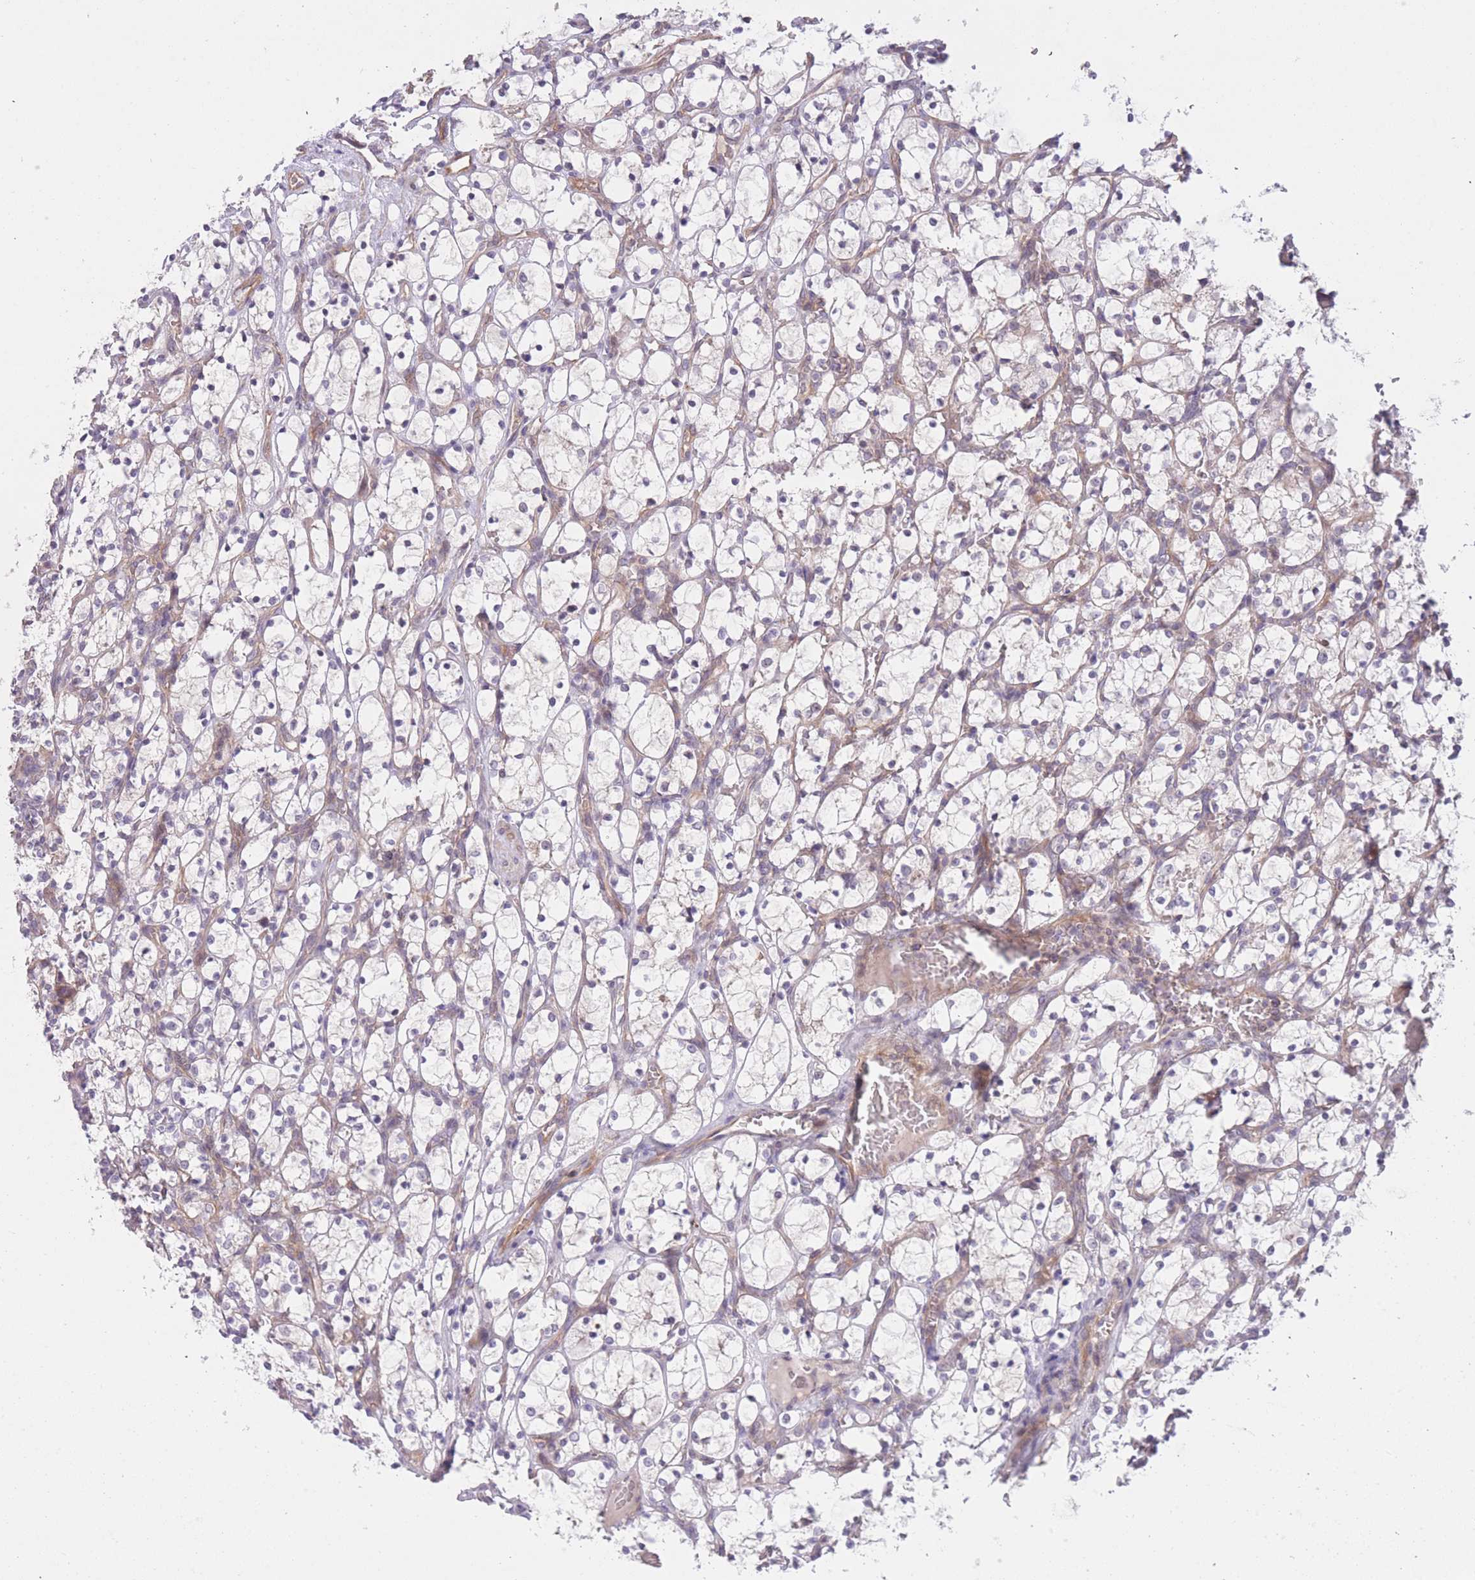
{"staining": {"intensity": "negative", "quantity": "none", "location": "none"}, "tissue": "renal cancer", "cell_type": "Tumor cells", "image_type": "cancer", "snomed": [{"axis": "morphology", "description": "Adenocarcinoma, NOS"}, {"axis": "topography", "description": "Kidney"}], "caption": "Immunohistochemistry (IHC) photomicrograph of neoplastic tissue: renal adenocarcinoma stained with DAB demonstrates no significant protein expression in tumor cells. The staining is performed using DAB brown chromogen with nuclei counter-stained in using hematoxylin.", "gene": "FUT5", "patient": {"sex": "female", "age": 69}}